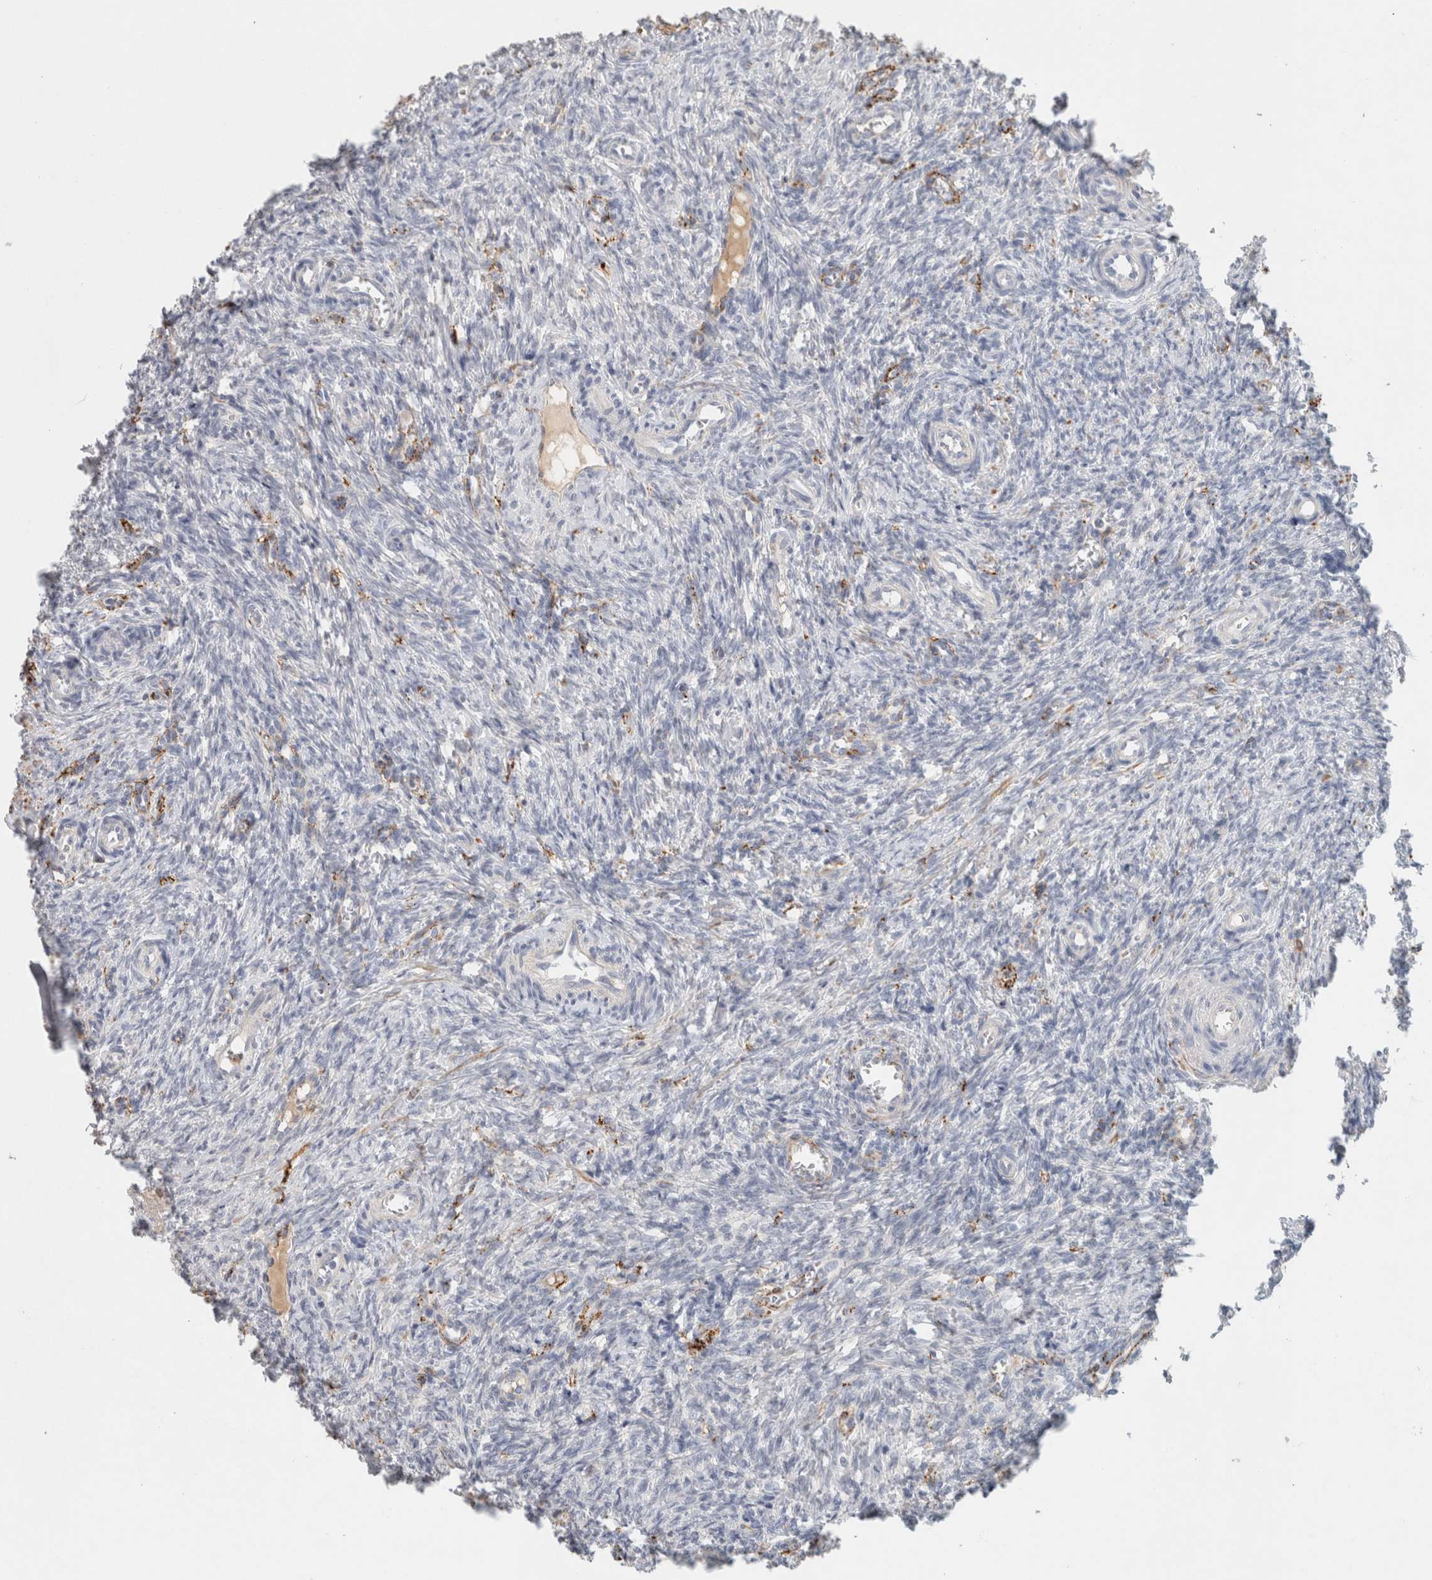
{"staining": {"intensity": "negative", "quantity": "none", "location": "none"}, "tissue": "ovary", "cell_type": "Follicle cells", "image_type": "normal", "snomed": [{"axis": "morphology", "description": "Normal tissue, NOS"}, {"axis": "topography", "description": "Ovary"}], "caption": "This is an IHC micrograph of unremarkable human ovary. There is no expression in follicle cells.", "gene": "CD36", "patient": {"sex": "female", "age": 41}}